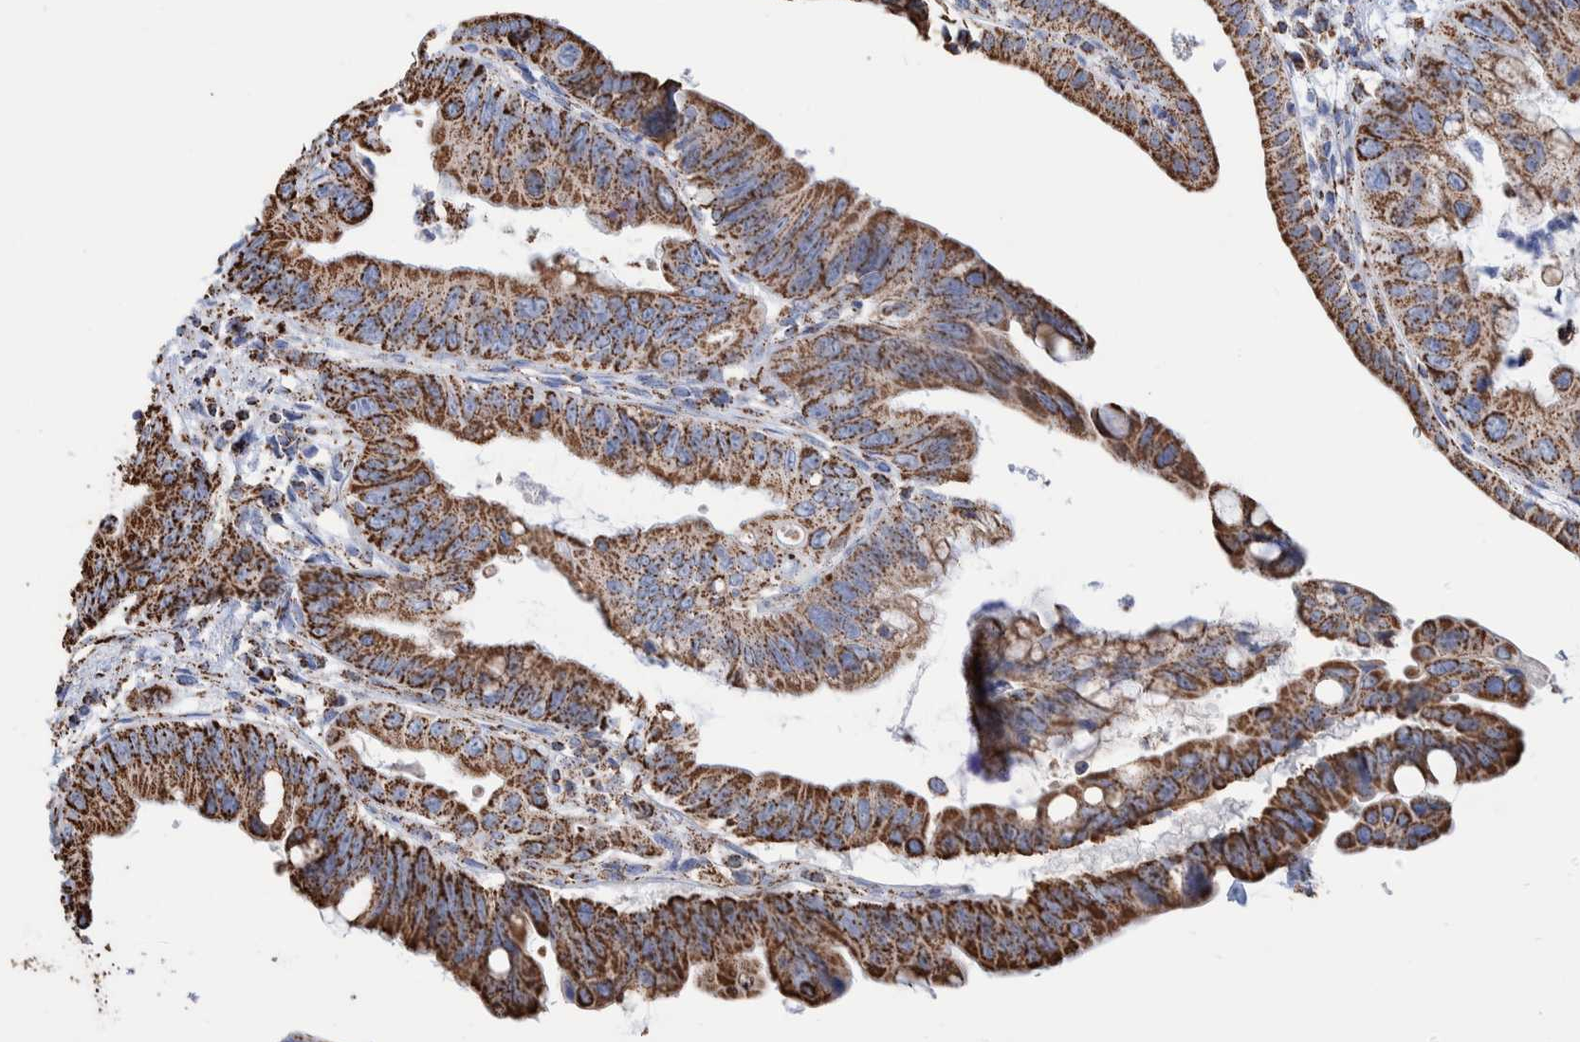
{"staining": {"intensity": "strong", "quantity": ">75%", "location": "cytoplasmic/membranous"}, "tissue": "pancreatic cancer", "cell_type": "Tumor cells", "image_type": "cancer", "snomed": [{"axis": "morphology", "description": "Adenocarcinoma, NOS"}, {"axis": "topography", "description": "Pancreas"}], "caption": "Immunohistochemistry (DAB) staining of pancreatic cancer (adenocarcinoma) shows strong cytoplasmic/membranous protein expression in about >75% of tumor cells.", "gene": "VPS26C", "patient": {"sex": "female", "age": 72}}